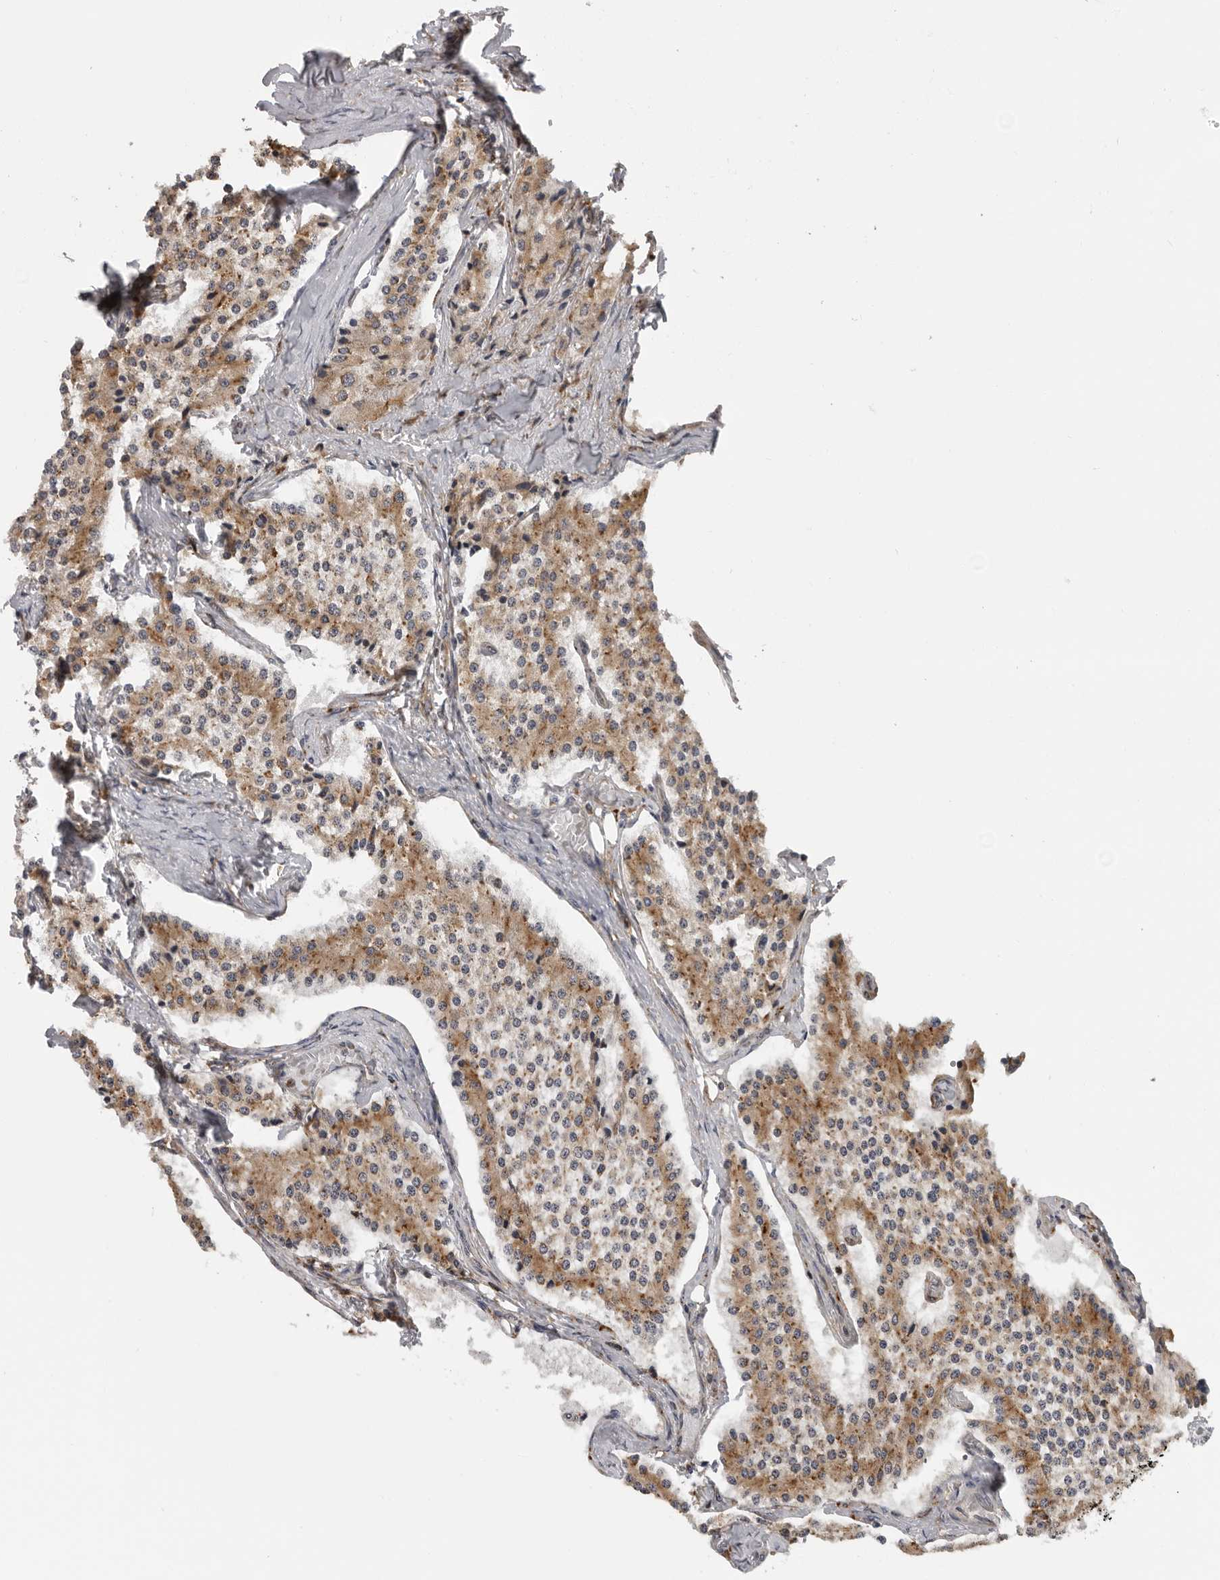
{"staining": {"intensity": "moderate", "quantity": "25%-75%", "location": "cytoplasmic/membranous"}, "tissue": "carcinoid", "cell_type": "Tumor cells", "image_type": "cancer", "snomed": [{"axis": "morphology", "description": "Carcinoid, malignant, NOS"}, {"axis": "topography", "description": "Colon"}], "caption": "The photomicrograph shows staining of carcinoid (malignant), revealing moderate cytoplasmic/membranous protein positivity (brown color) within tumor cells.", "gene": "ALPK2", "patient": {"sex": "female", "age": 52}}